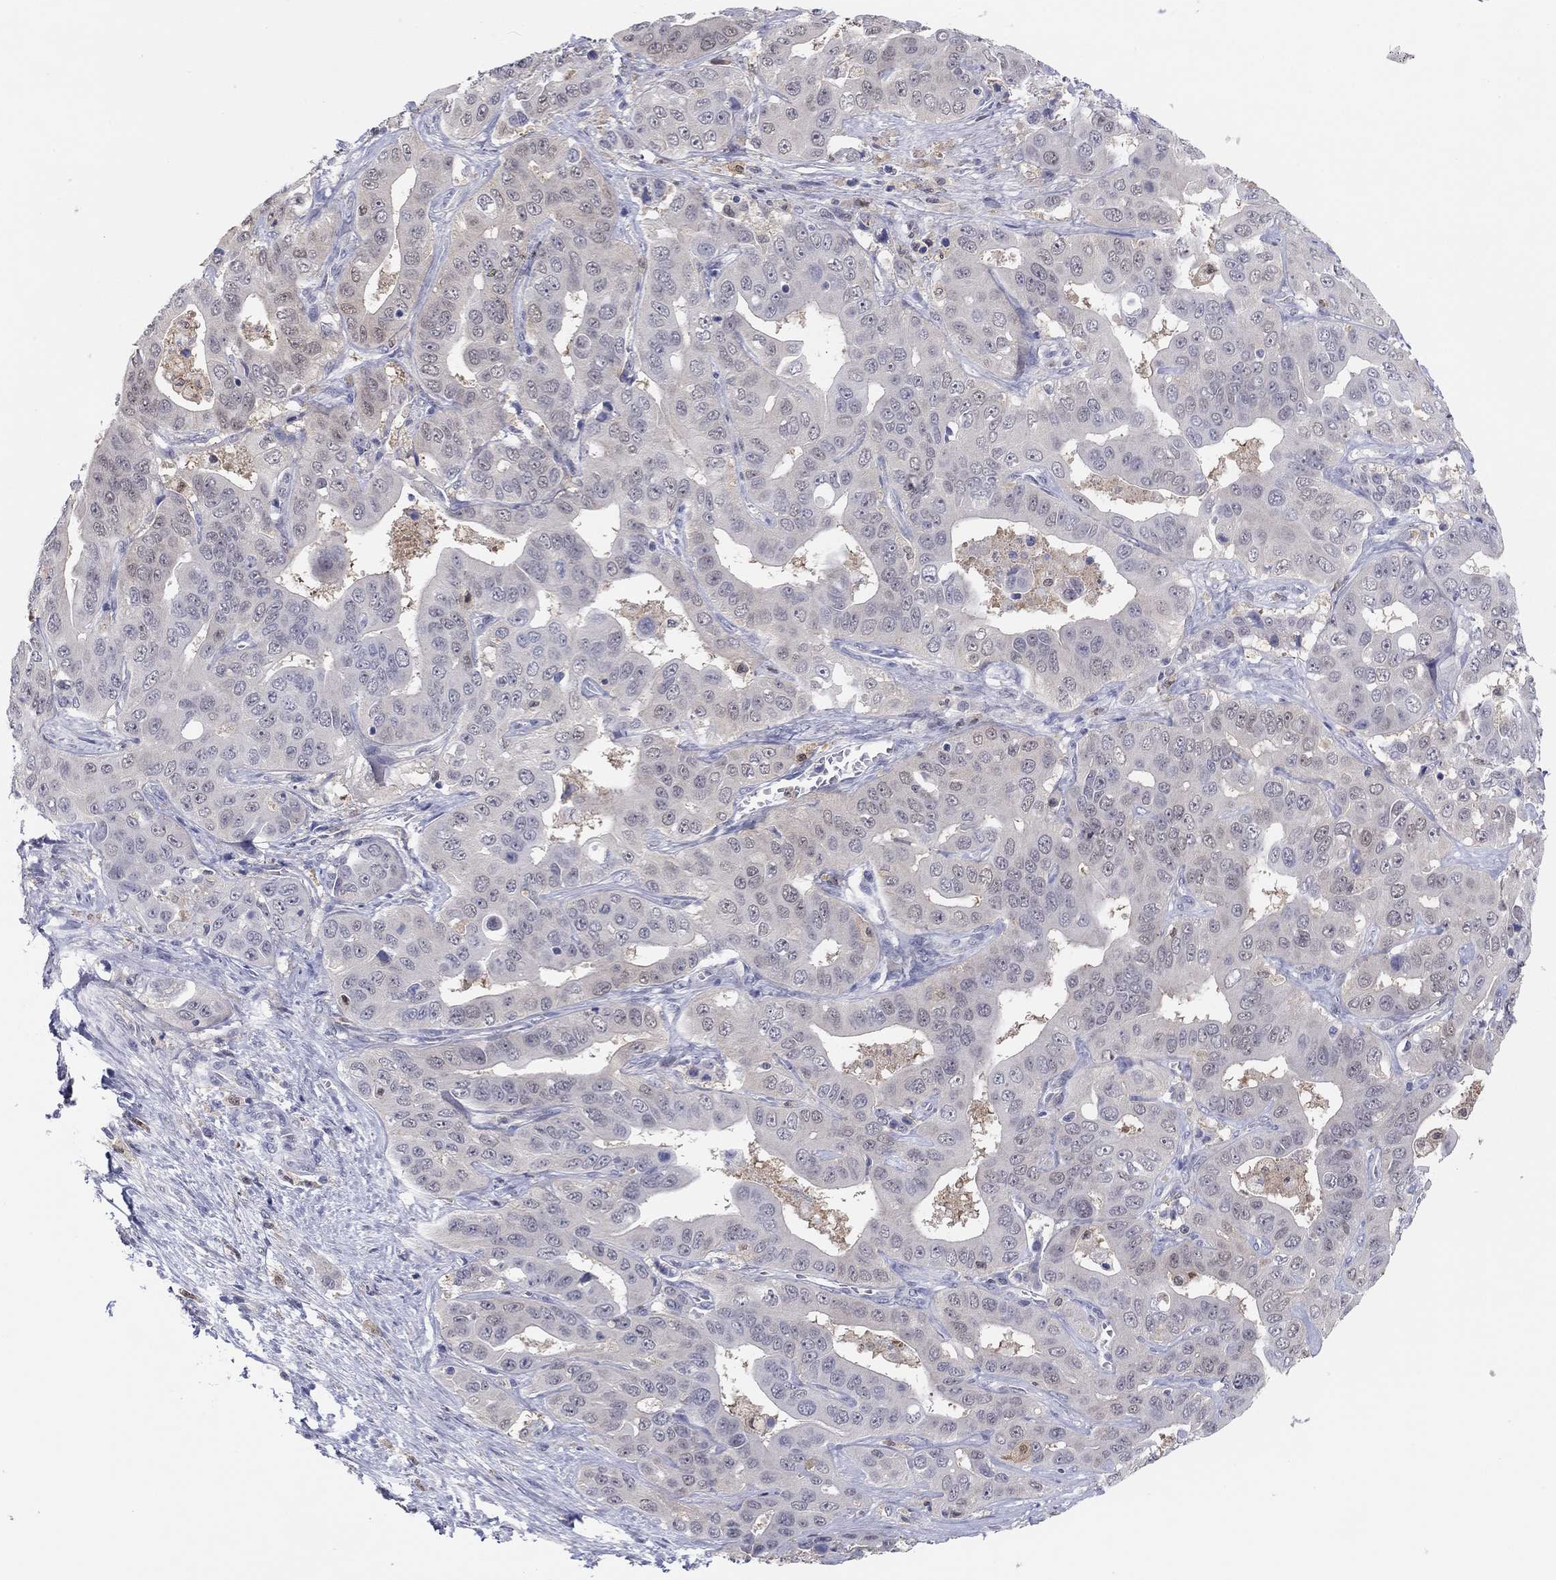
{"staining": {"intensity": "negative", "quantity": "none", "location": "none"}, "tissue": "liver cancer", "cell_type": "Tumor cells", "image_type": "cancer", "snomed": [{"axis": "morphology", "description": "Cholangiocarcinoma"}, {"axis": "topography", "description": "Liver"}], "caption": "Micrograph shows no significant protein staining in tumor cells of liver cancer (cholangiocarcinoma). Brightfield microscopy of immunohistochemistry (IHC) stained with DAB (brown) and hematoxylin (blue), captured at high magnification.", "gene": "PDXK", "patient": {"sex": "female", "age": 52}}